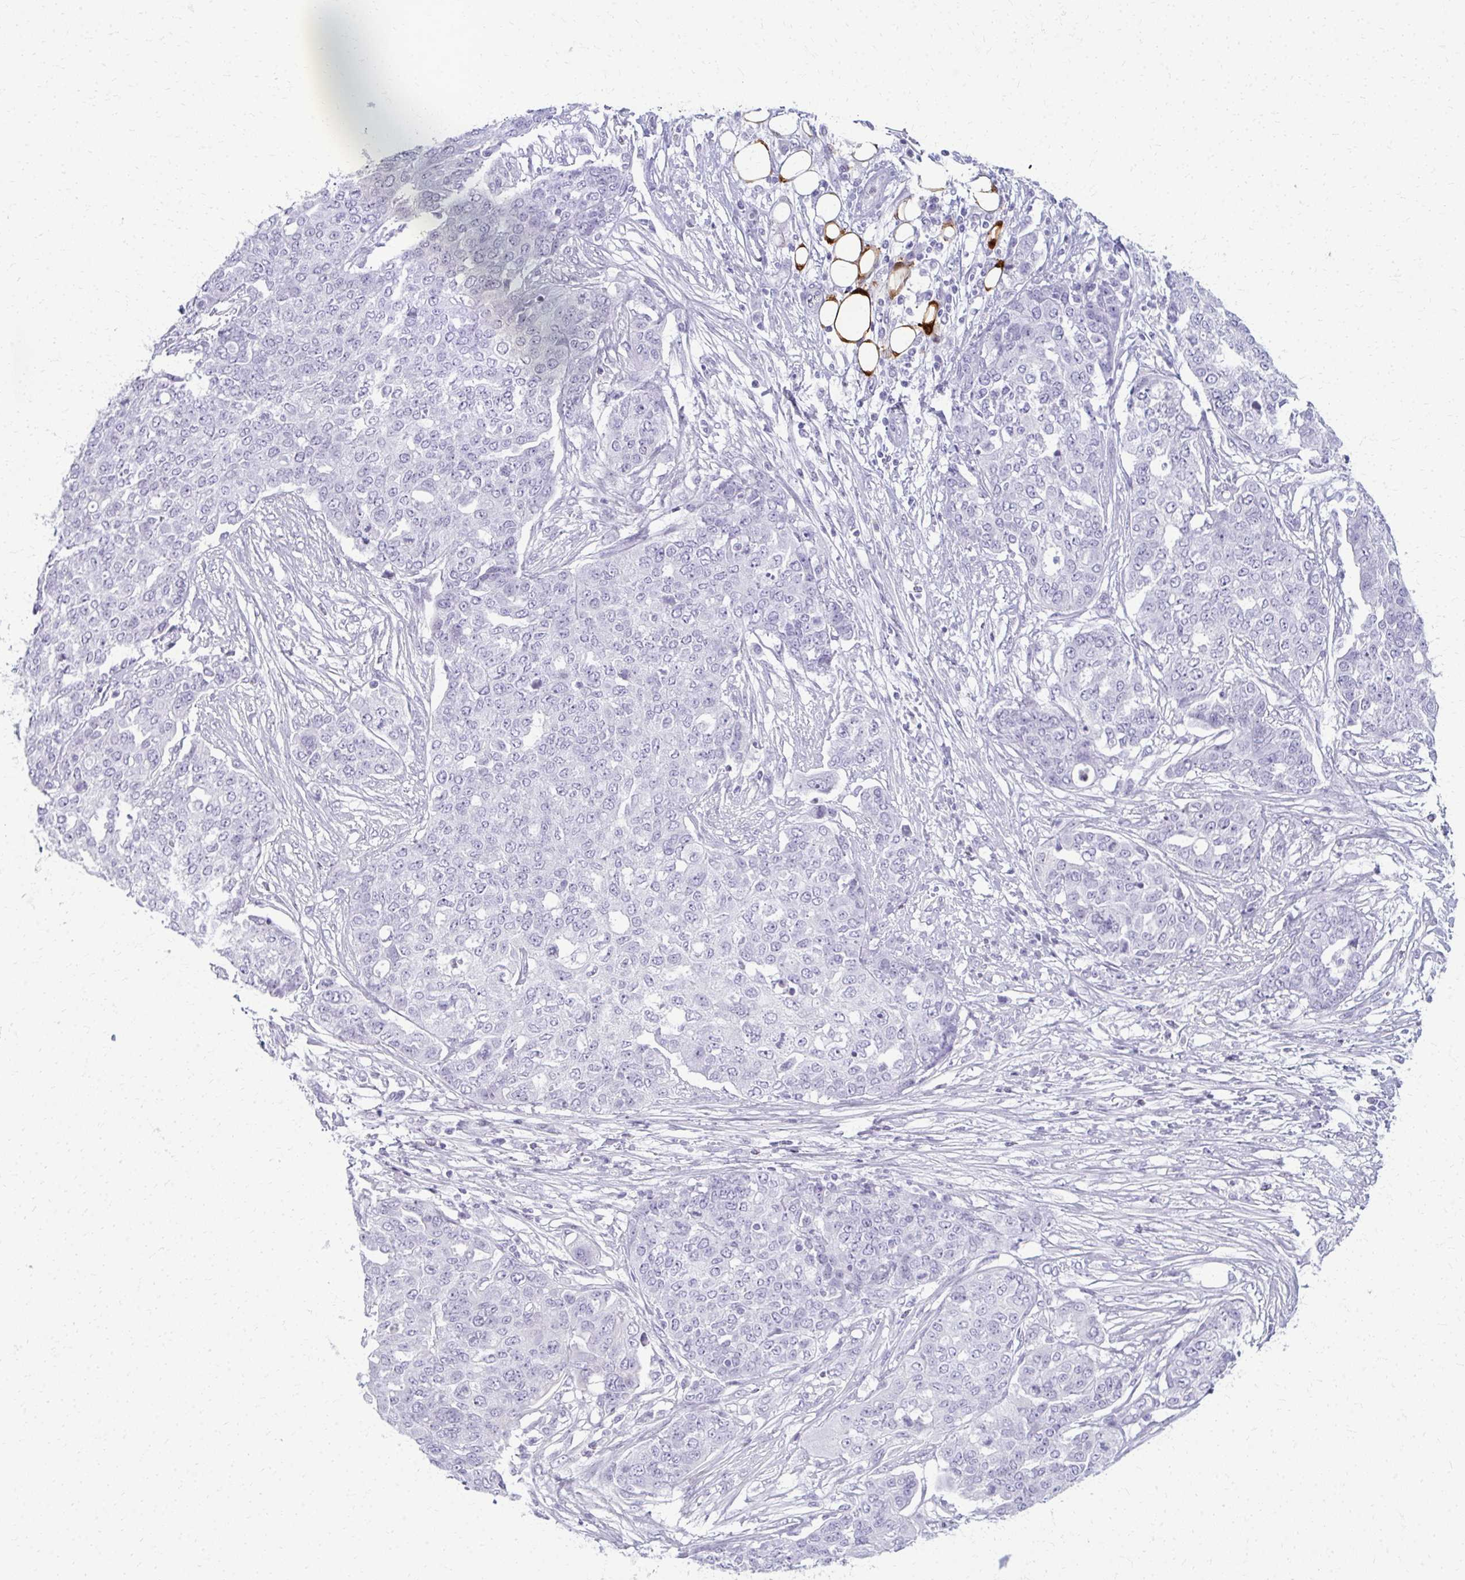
{"staining": {"intensity": "negative", "quantity": "none", "location": "none"}, "tissue": "ovarian cancer", "cell_type": "Tumor cells", "image_type": "cancer", "snomed": [{"axis": "morphology", "description": "Cystadenocarcinoma, serous, NOS"}, {"axis": "topography", "description": "Soft tissue"}, {"axis": "topography", "description": "Ovary"}], "caption": "IHC of human ovarian serous cystadenocarcinoma demonstrates no positivity in tumor cells.", "gene": "CA3", "patient": {"sex": "female", "age": 57}}